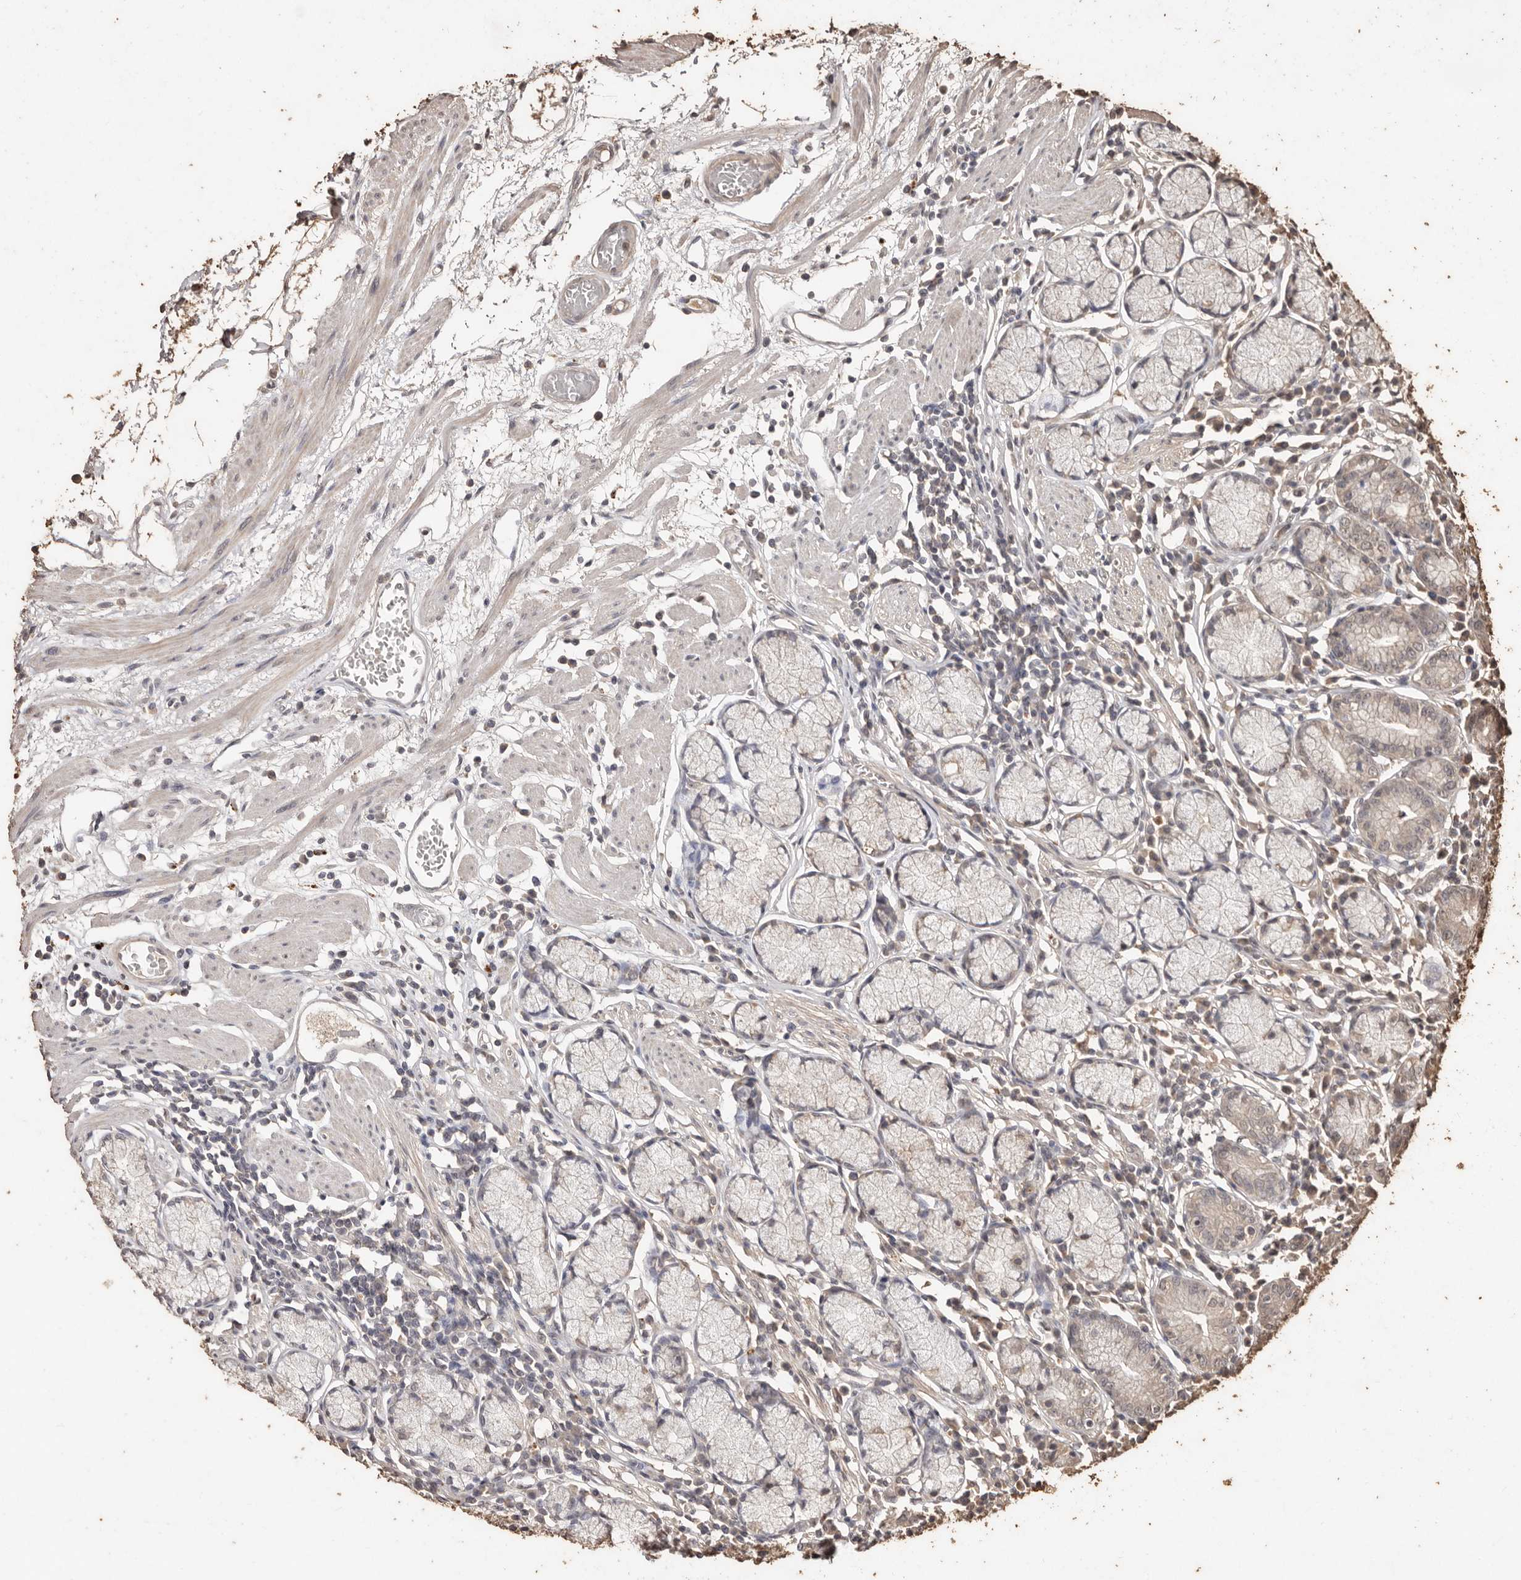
{"staining": {"intensity": "weak", "quantity": "25%-75%", "location": "cytoplasmic/membranous,nuclear"}, "tissue": "stomach", "cell_type": "Glandular cells", "image_type": "normal", "snomed": [{"axis": "morphology", "description": "Normal tissue, NOS"}, {"axis": "topography", "description": "Stomach"}], "caption": "Human stomach stained for a protein (brown) displays weak cytoplasmic/membranous,nuclear positive expression in about 25%-75% of glandular cells.", "gene": "PKDCC", "patient": {"sex": "male", "age": 55}}